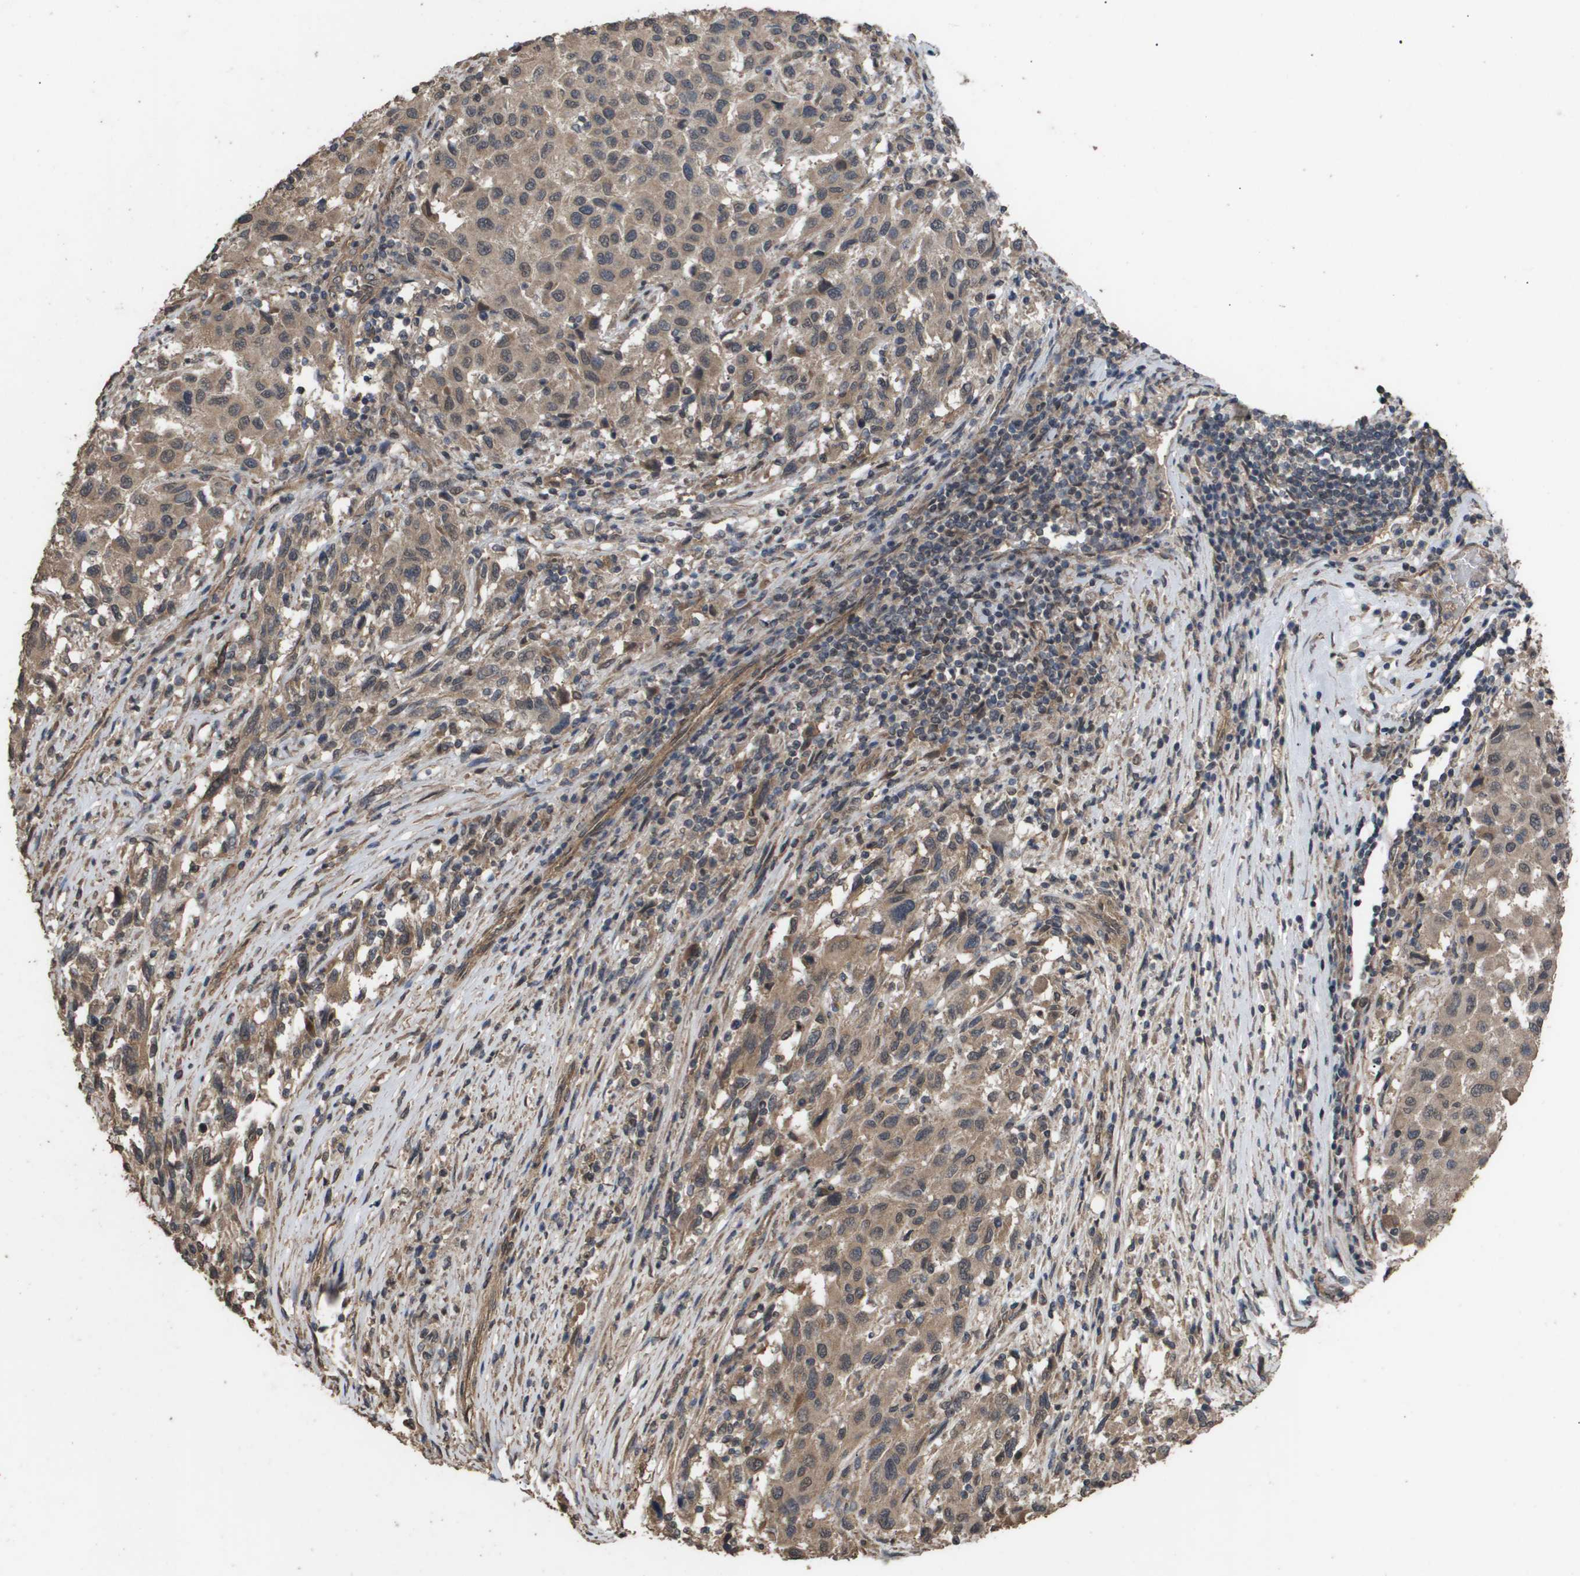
{"staining": {"intensity": "weak", "quantity": ">75%", "location": "cytoplasmic/membranous"}, "tissue": "melanoma", "cell_type": "Tumor cells", "image_type": "cancer", "snomed": [{"axis": "morphology", "description": "Malignant melanoma, Metastatic site"}, {"axis": "topography", "description": "Lymph node"}], "caption": "The immunohistochemical stain labels weak cytoplasmic/membranous positivity in tumor cells of melanoma tissue.", "gene": "CUL5", "patient": {"sex": "male", "age": 61}}